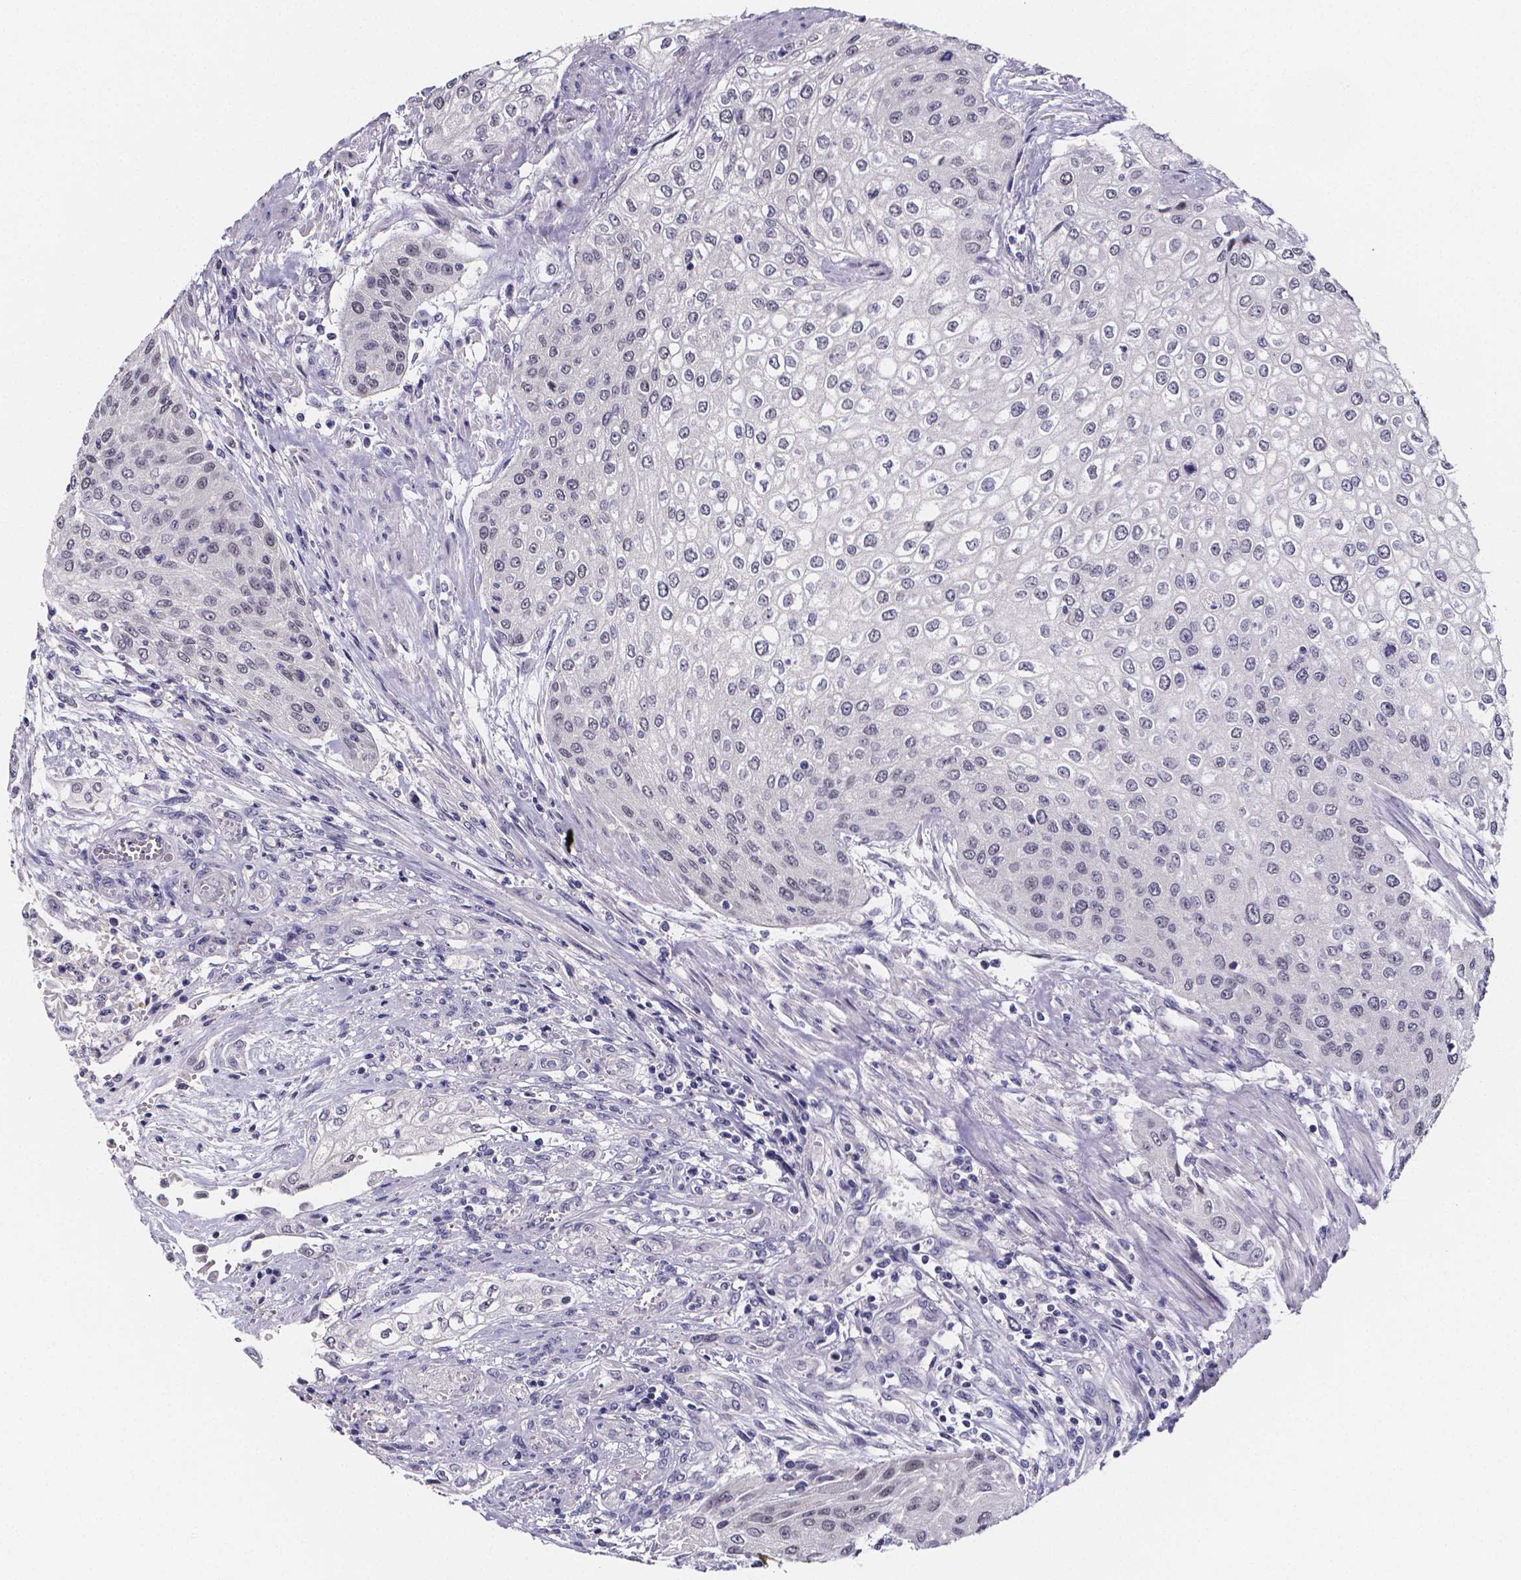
{"staining": {"intensity": "negative", "quantity": "none", "location": "none"}, "tissue": "urothelial cancer", "cell_type": "Tumor cells", "image_type": "cancer", "snomed": [{"axis": "morphology", "description": "Urothelial carcinoma, High grade"}, {"axis": "topography", "description": "Urinary bladder"}], "caption": "Protein analysis of urothelial carcinoma (high-grade) shows no significant positivity in tumor cells. The staining is performed using DAB brown chromogen with nuclei counter-stained in using hematoxylin.", "gene": "IZUMO1", "patient": {"sex": "male", "age": 62}}